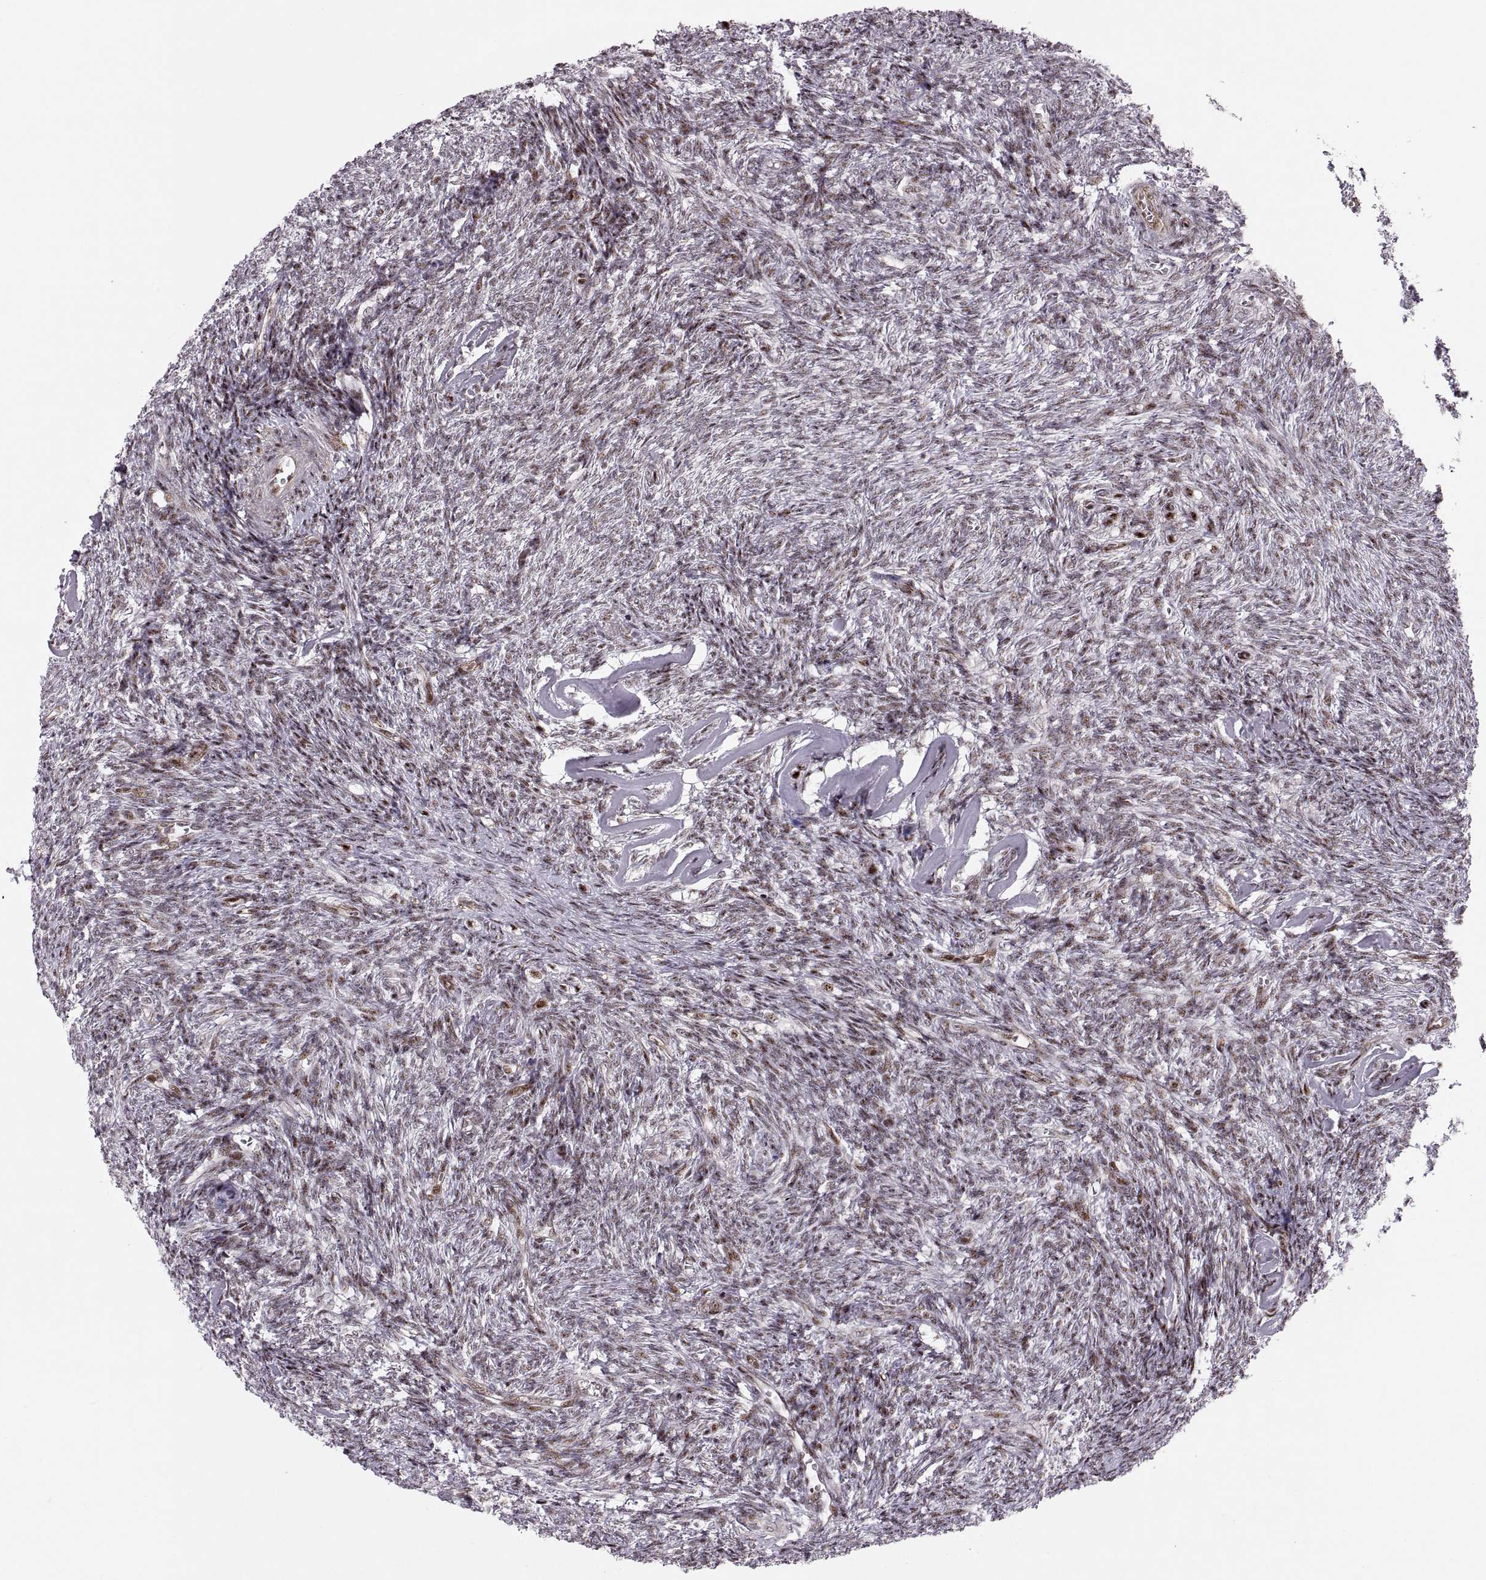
{"staining": {"intensity": "strong", "quantity": ">75%", "location": "nuclear"}, "tissue": "ovary", "cell_type": "Follicle cells", "image_type": "normal", "snomed": [{"axis": "morphology", "description": "Normal tissue, NOS"}, {"axis": "topography", "description": "Ovary"}], "caption": "Strong nuclear protein positivity is appreciated in approximately >75% of follicle cells in ovary.", "gene": "ZCCHC17", "patient": {"sex": "female", "age": 43}}